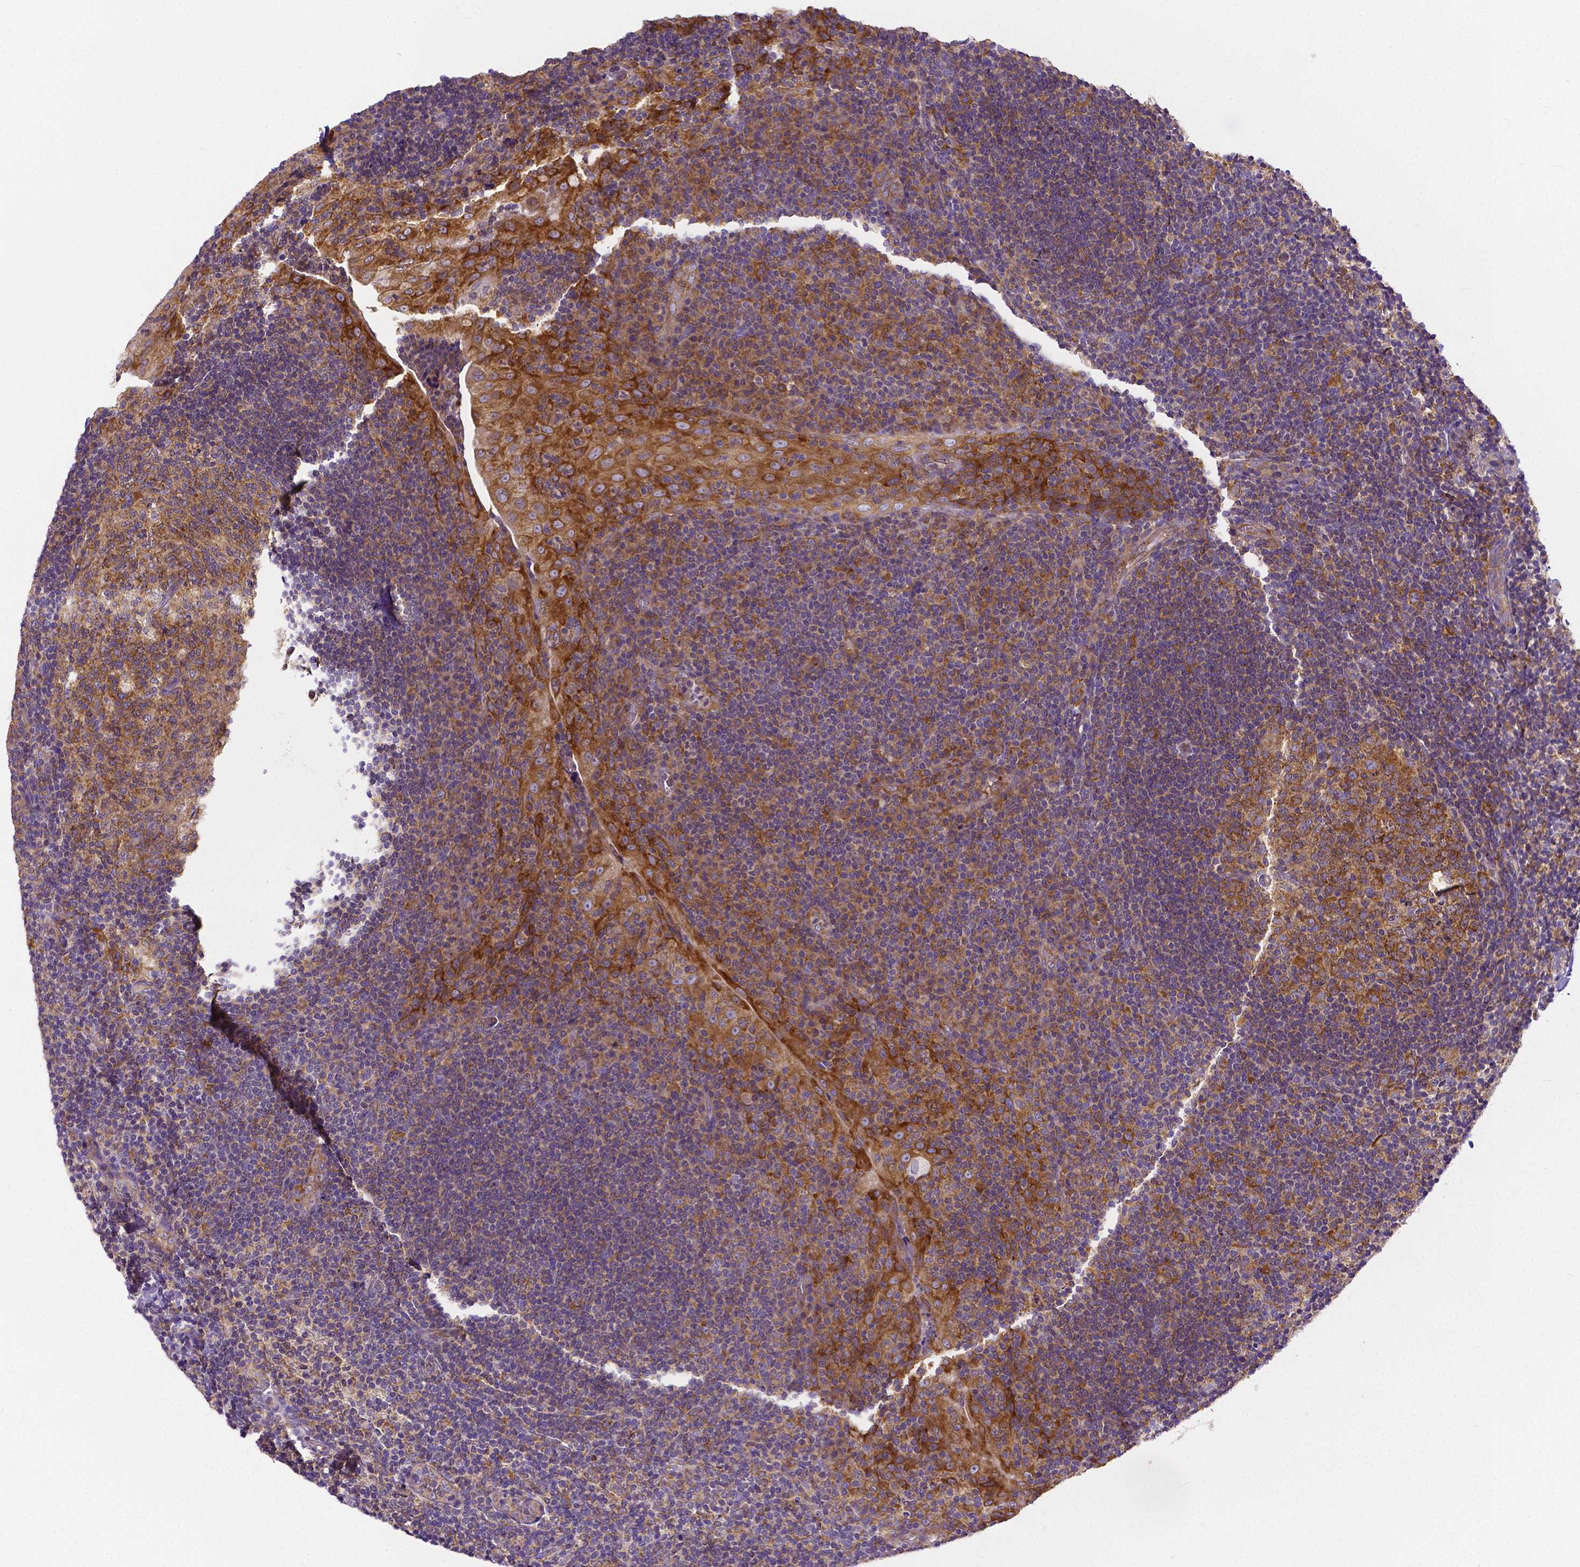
{"staining": {"intensity": "moderate", "quantity": ">75%", "location": "cytoplasmic/membranous"}, "tissue": "tonsil", "cell_type": "Germinal center cells", "image_type": "normal", "snomed": [{"axis": "morphology", "description": "Normal tissue, NOS"}, {"axis": "topography", "description": "Tonsil"}], "caption": "This photomicrograph displays immunohistochemistry staining of unremarkable tonsil, with medium moderate cytoplasmic/membranous staining in approximately >75% of germinal center cells.", "gene": "DICER1", "patient": {"sex": "male", "age": 17}}